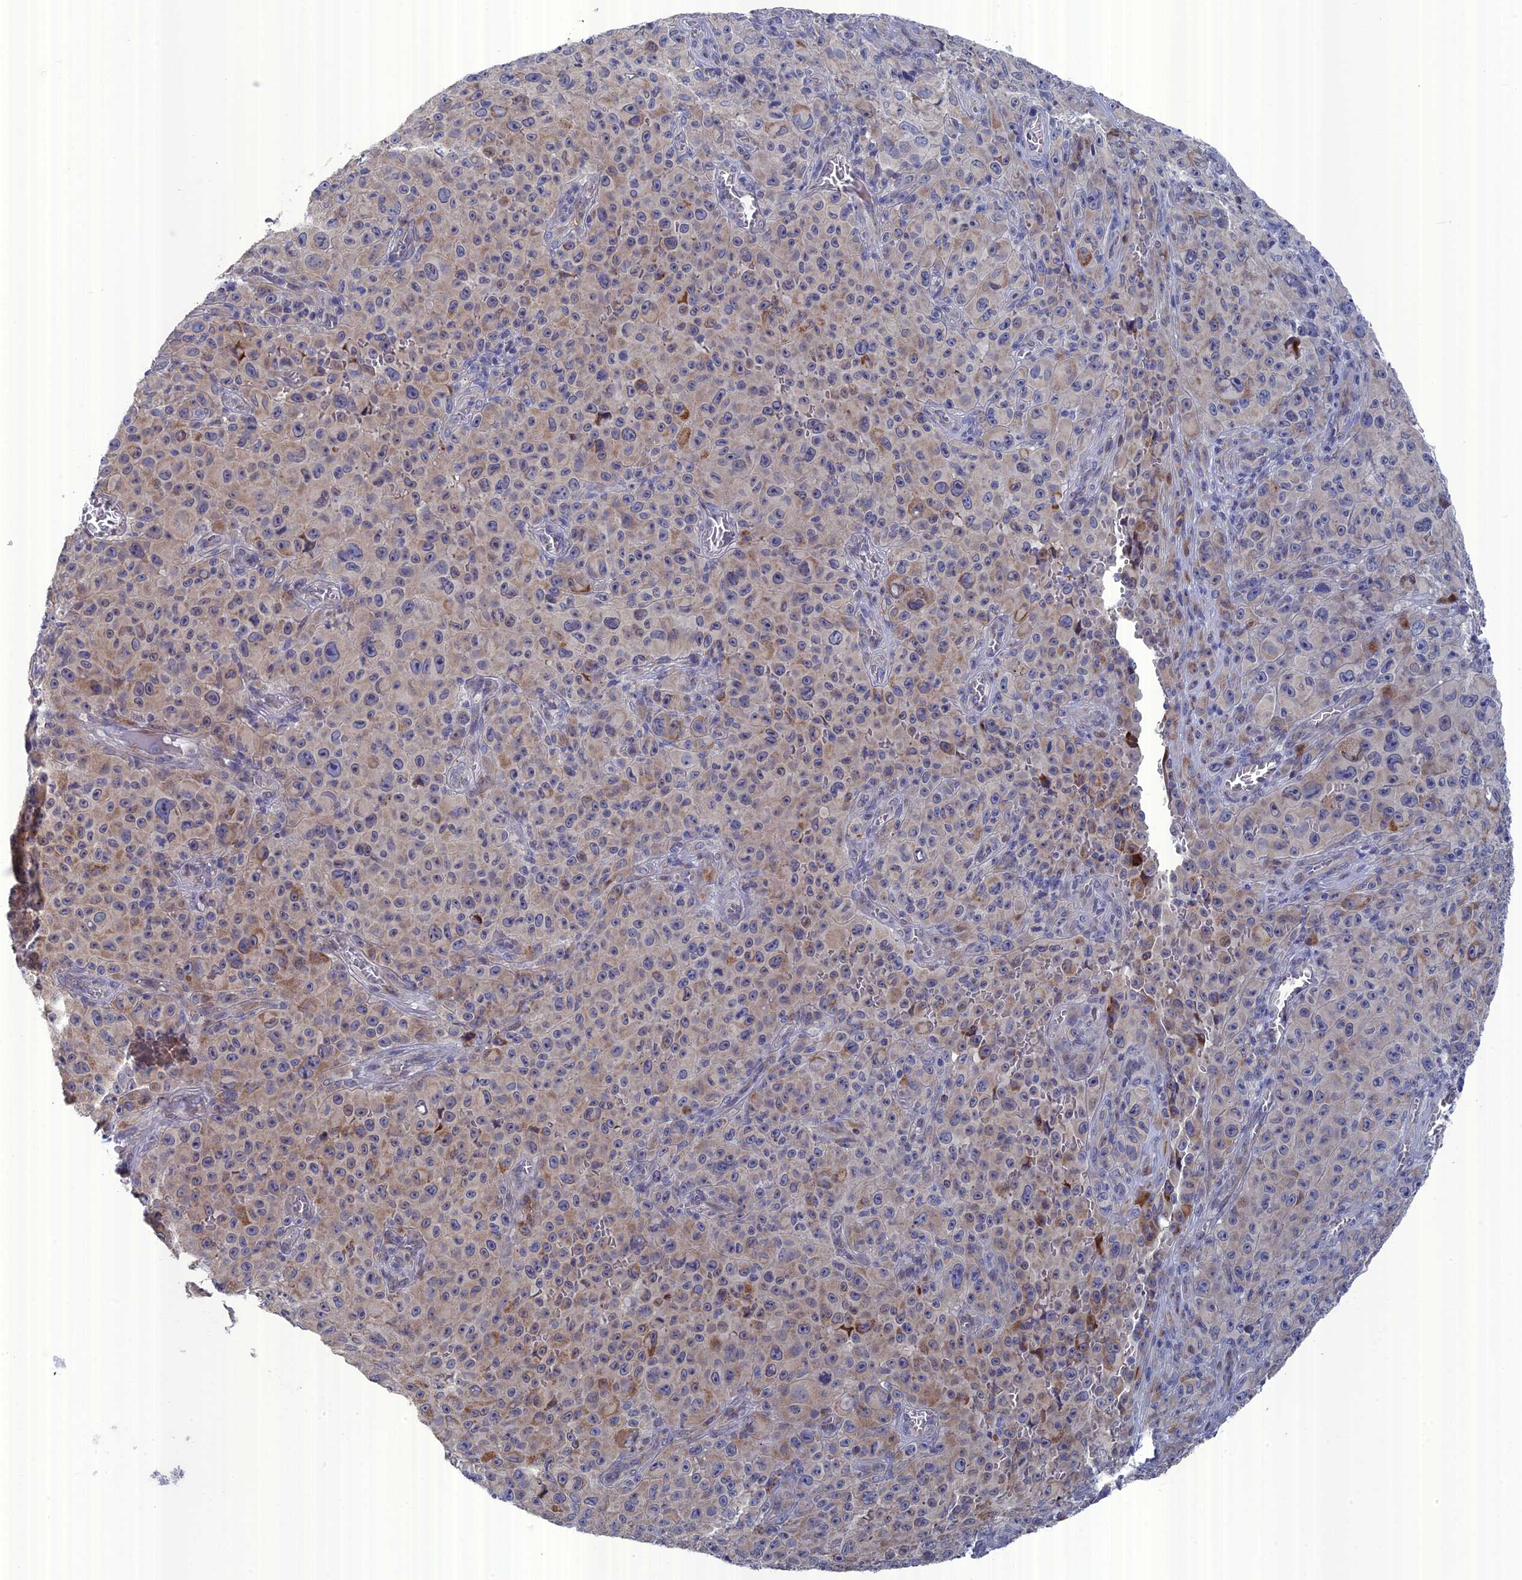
{"staining": {"intensity": "weak", "quantity": "<25%", "location": "cytoplasmic/membranous"}, "tissue": "melanoma", "cell_type": "Tumor cells", "image_type": "cancer", "snomed": [{"axis": "morphology", "description": "Malignant melanoma, NOS"}, {"axis": "topography", "description": "Skin"}], "caption": "A histopathology image of human melanoma is negative for staining in tumor cells.", "gene": "TMEM161A", "patient": {"sex": "female", "age": 82}}